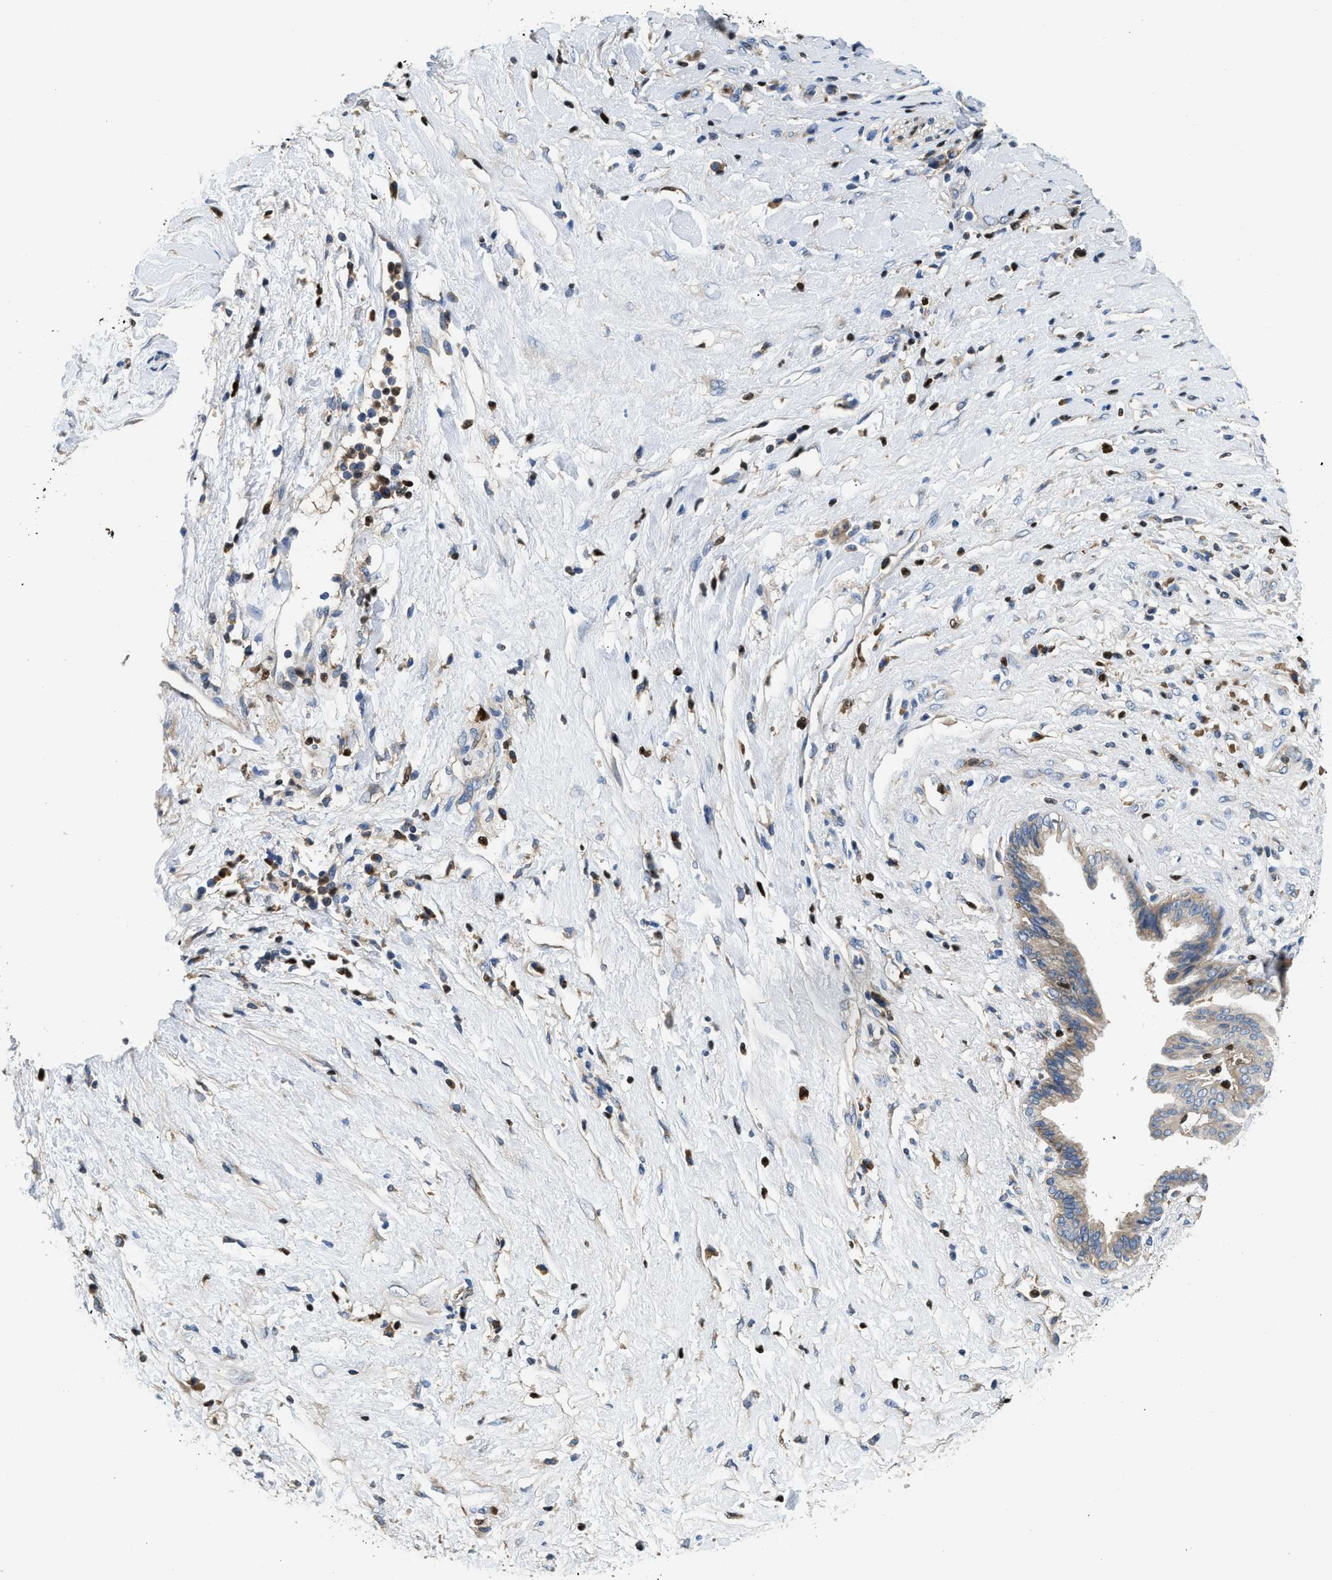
{"staining": {"intensity": "moderate", "quantity": "<25%", "location": "cytoplasmic/membranous,nuclear"}, "tissue": "pancreatic cancer", "cell_type": "Tumor cells", "image_type": "cancer", "snomed": [{"axis": "morphology", "description": "Adenocarcinoma, NOS"}, {"axis": "topography", "description": "Pancreas"}], "caption": "Pancreatic cancer (adenocarcinoma) stained for a protein (brown) demonstrates moderate cytoplasmic/membranous and nuclear positive staining in about <25% of tumor cells.", "gene": "TOX", "patient": {"sex": "female", "age": 56}}